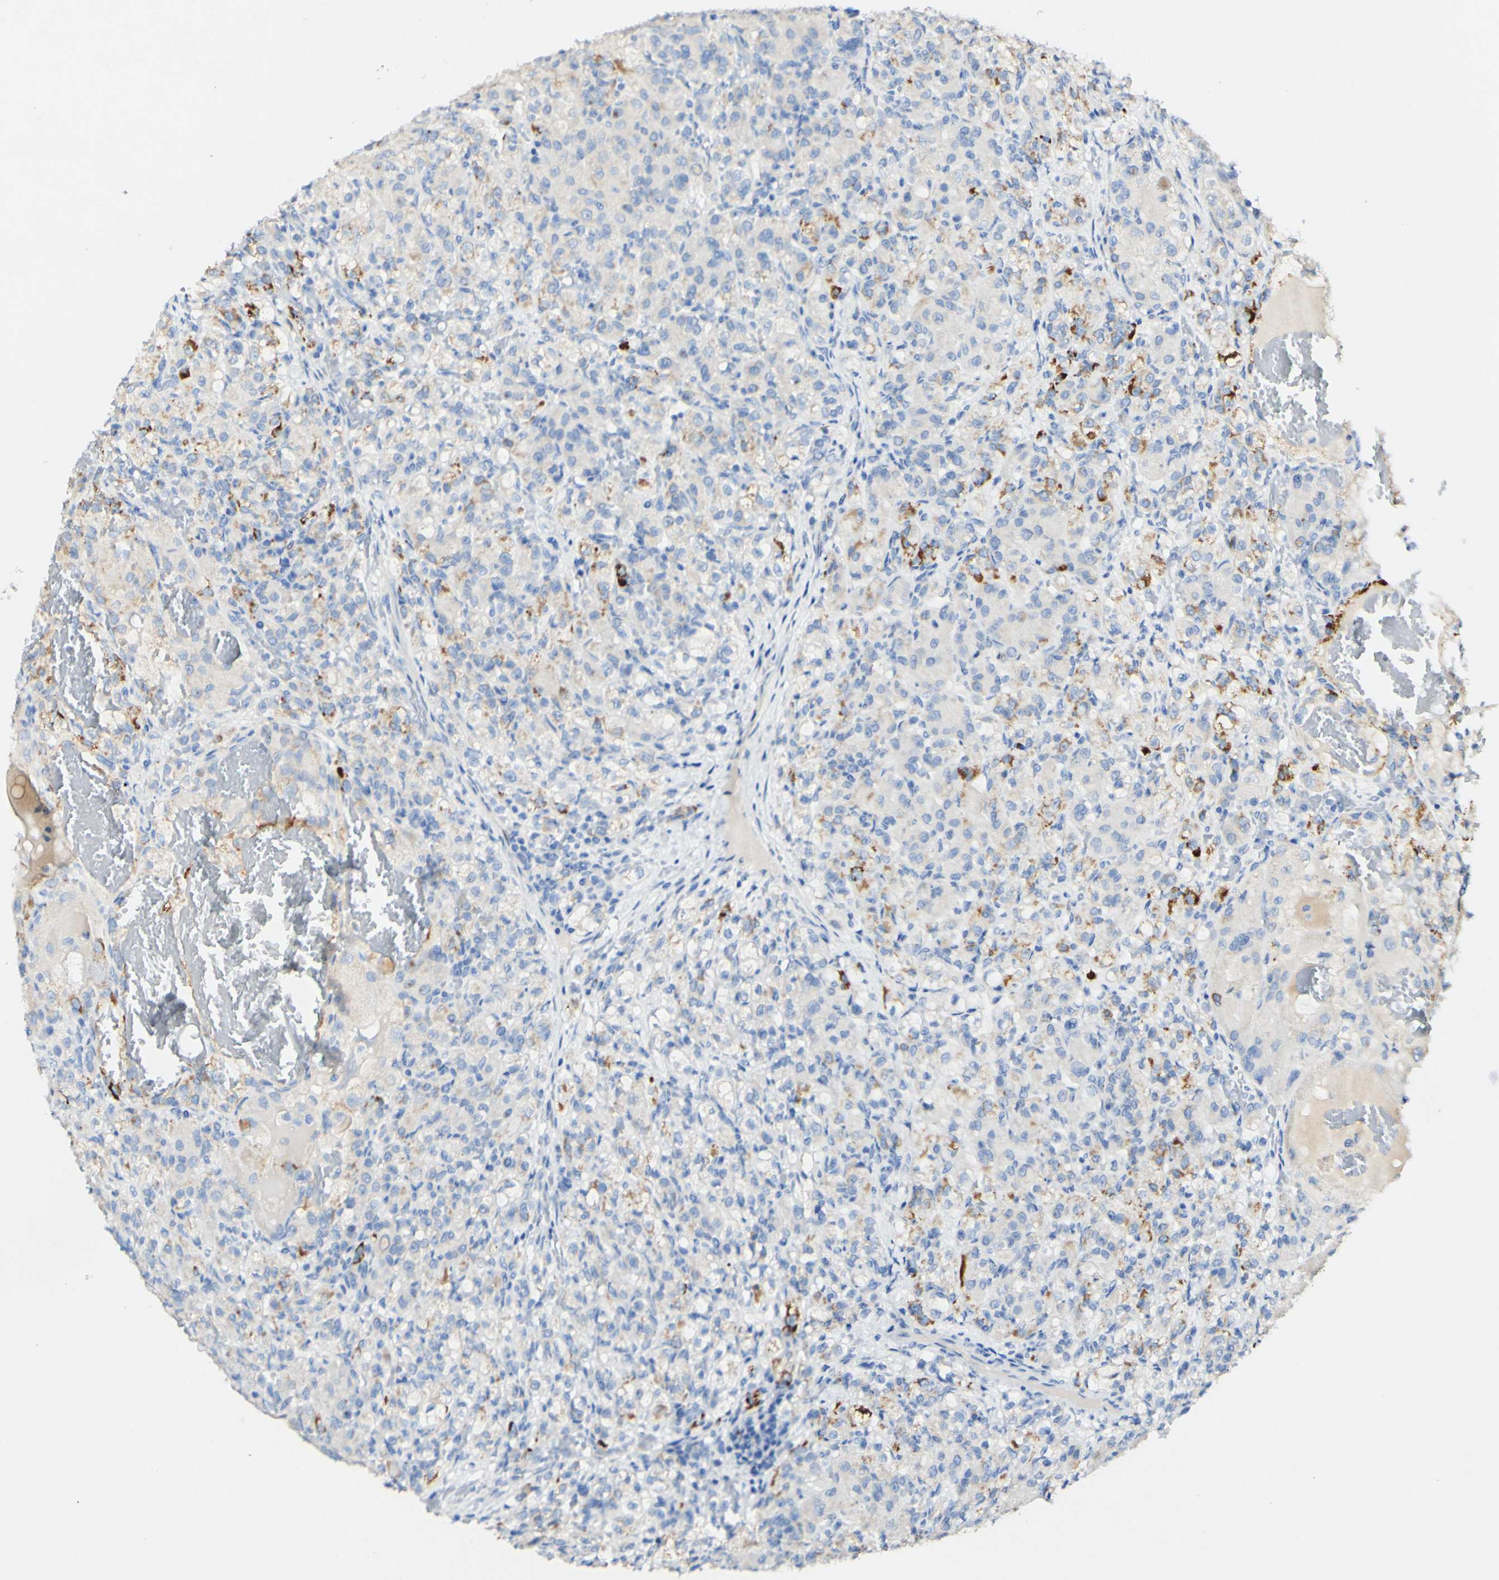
{"staining": {"intensity": "strong", "quantity": "<25%", "location": "cytoplasmic/membranous"}, "tissue": "renal cancer", "cell_type": "Tumor cells", "image_type": "cancer", "snomed": [{"axis": "morphology", "description": "Adenocarcinoma, NOS"}, {"axis": "topography", "description": "Kidney"}], "caption": "Immunohistochemical staining of human renal cancer (adenocarcinoma) shows medium levels of strong cytoplasmic/membranous expression in about <25% of tumor cells.", "gene": "FGF4", "patient": {"sex": "male", "age": 61}}